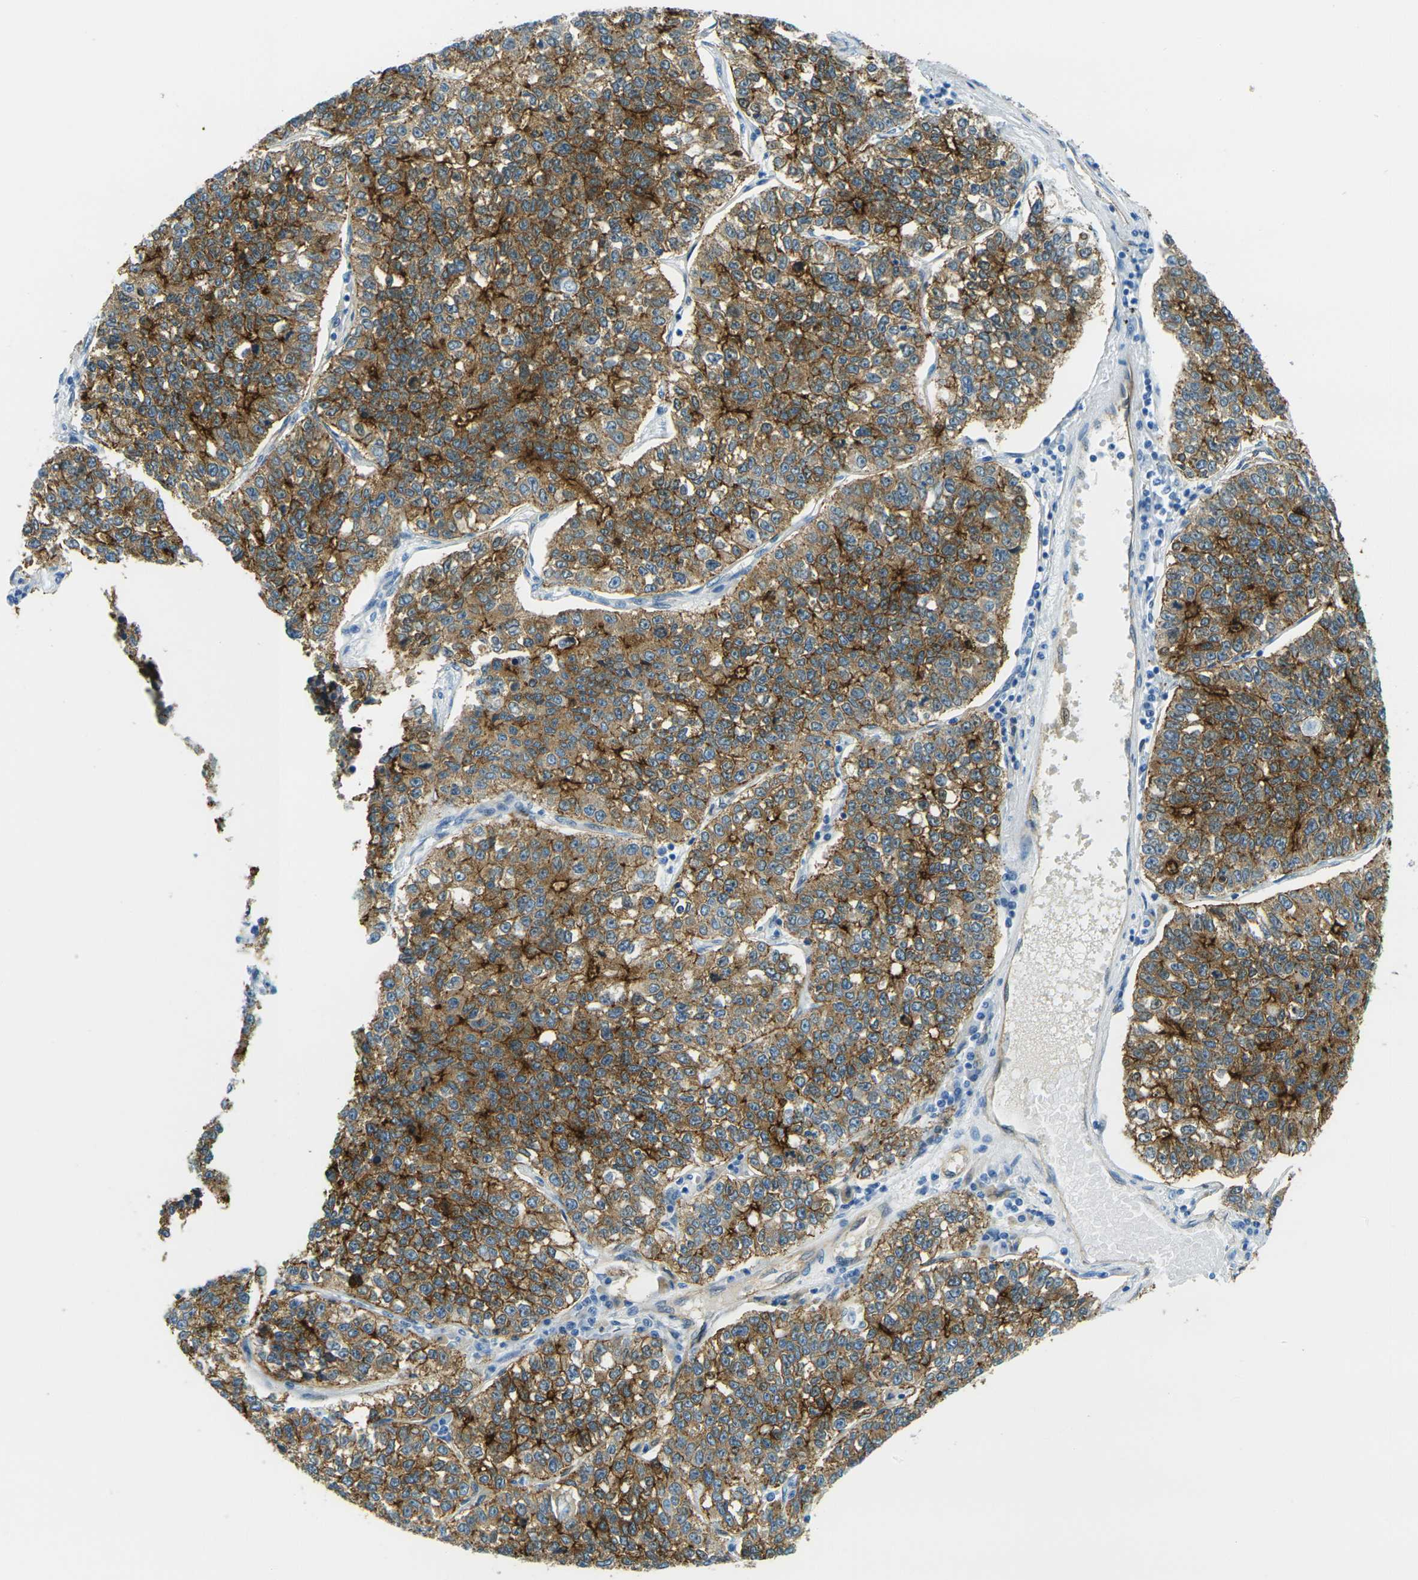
{"staining": {"intensity": "strong", "quantity": ">75%", "location": "cytoplasmic/membranous"}, "tissue": "lung cancer", "cell_type": "Tumor cells", "image_type": "cancer", "snomed": [{"axis": "morphology", "description": "Adenocarcinoma, NOS"}, {"axis": "topography", "description": "Lung"}], "caption": "Lung cancer (adenocarcinoma) stained with a brown dye exhibits strong cytoplasmic/membranous positive expression in approximately >75% of tumor cells.", "gene": "OCLN", "patient": {"sex": "male", "age": 49}}